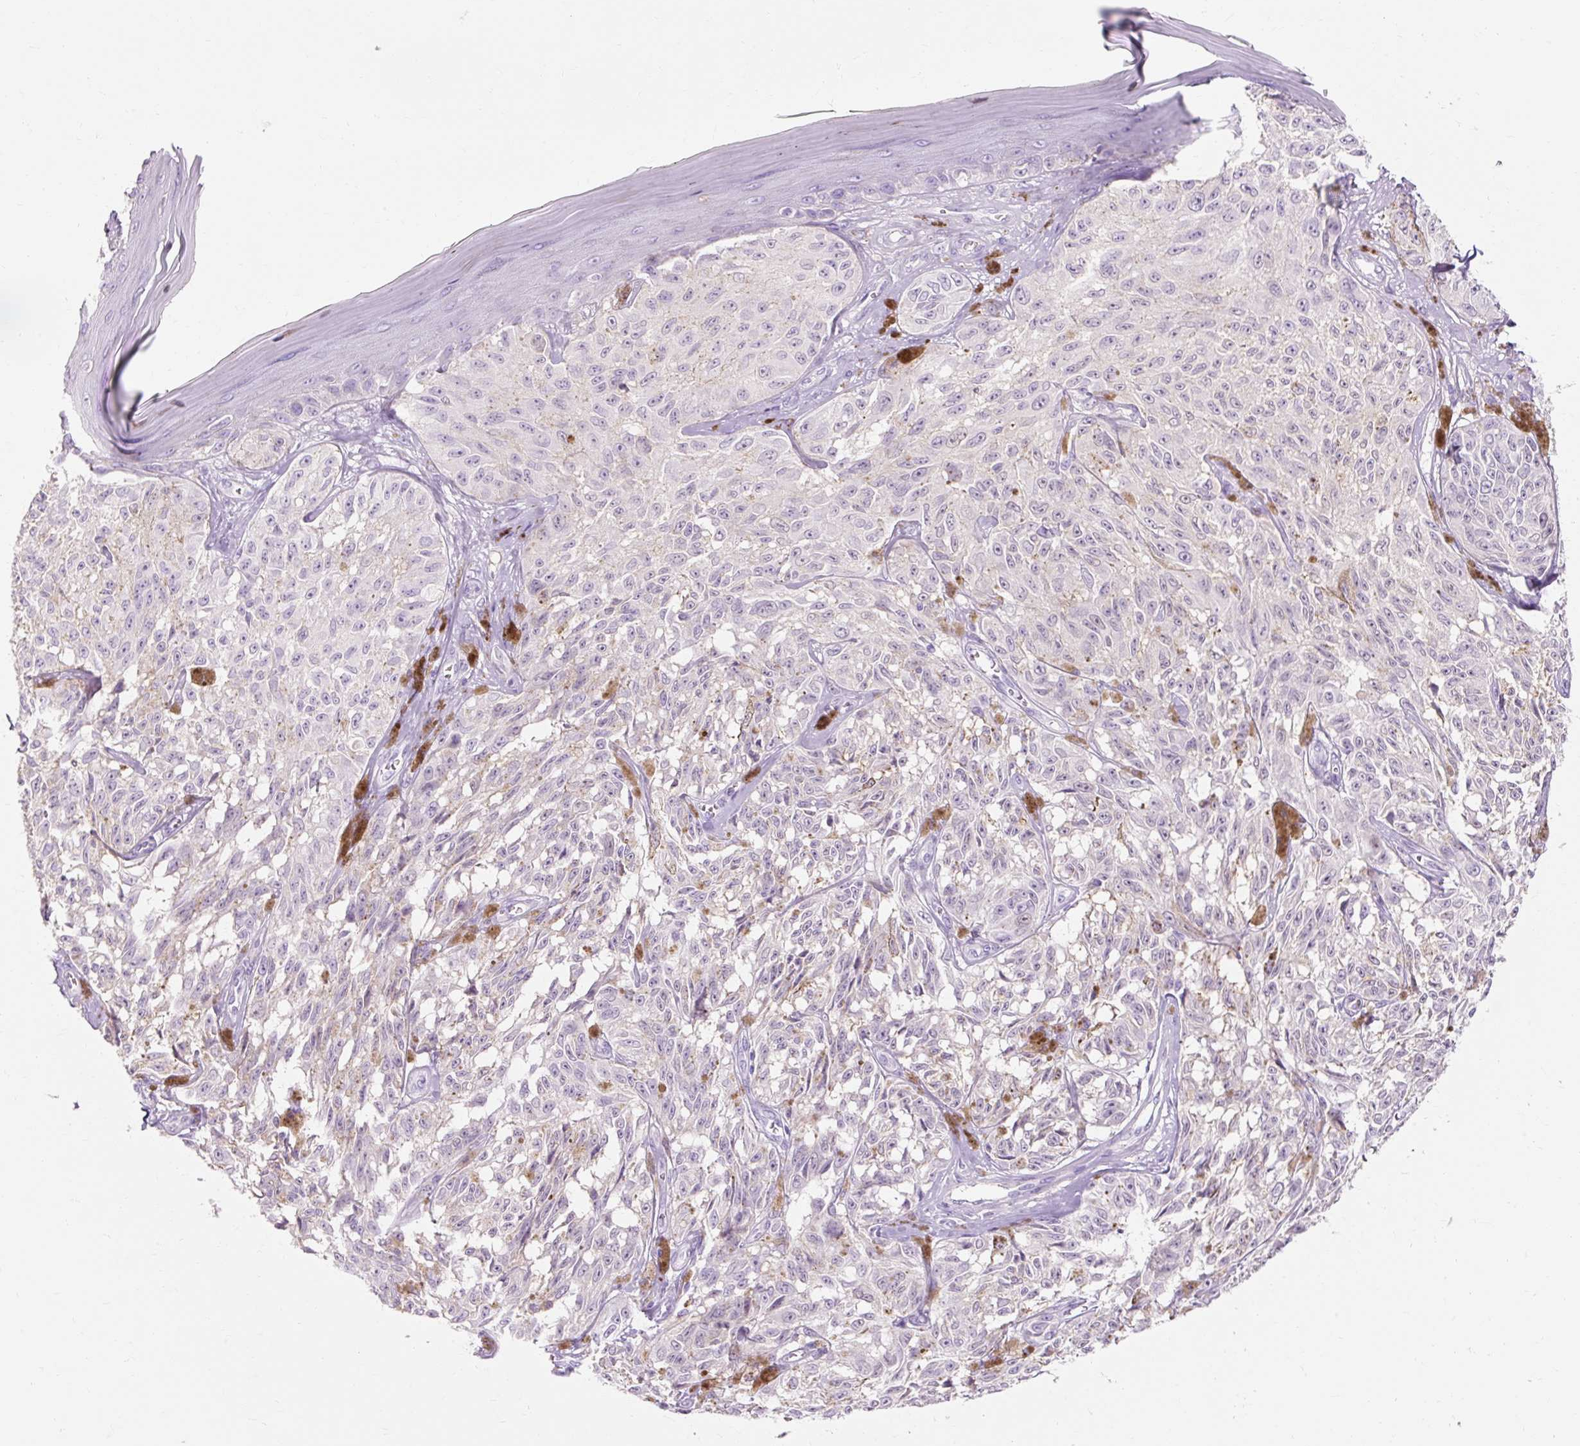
{"staining": {"intensity": "negative", "quantity": "none", "location": "none"}, "tissue": "melanoma", "cell_type": "Tumor cells", "image_type": "cancer", "snomed": [{"axis": "morphology", "description": "Malignant melanoma, NOS"}, {"axis": "topography", "description": "Skin"}], "caption": "Tumor cells show no significant expression in malignant melanoma.", "gene": "CLDN25", "patient": {"sex": "male", "age": 68}}